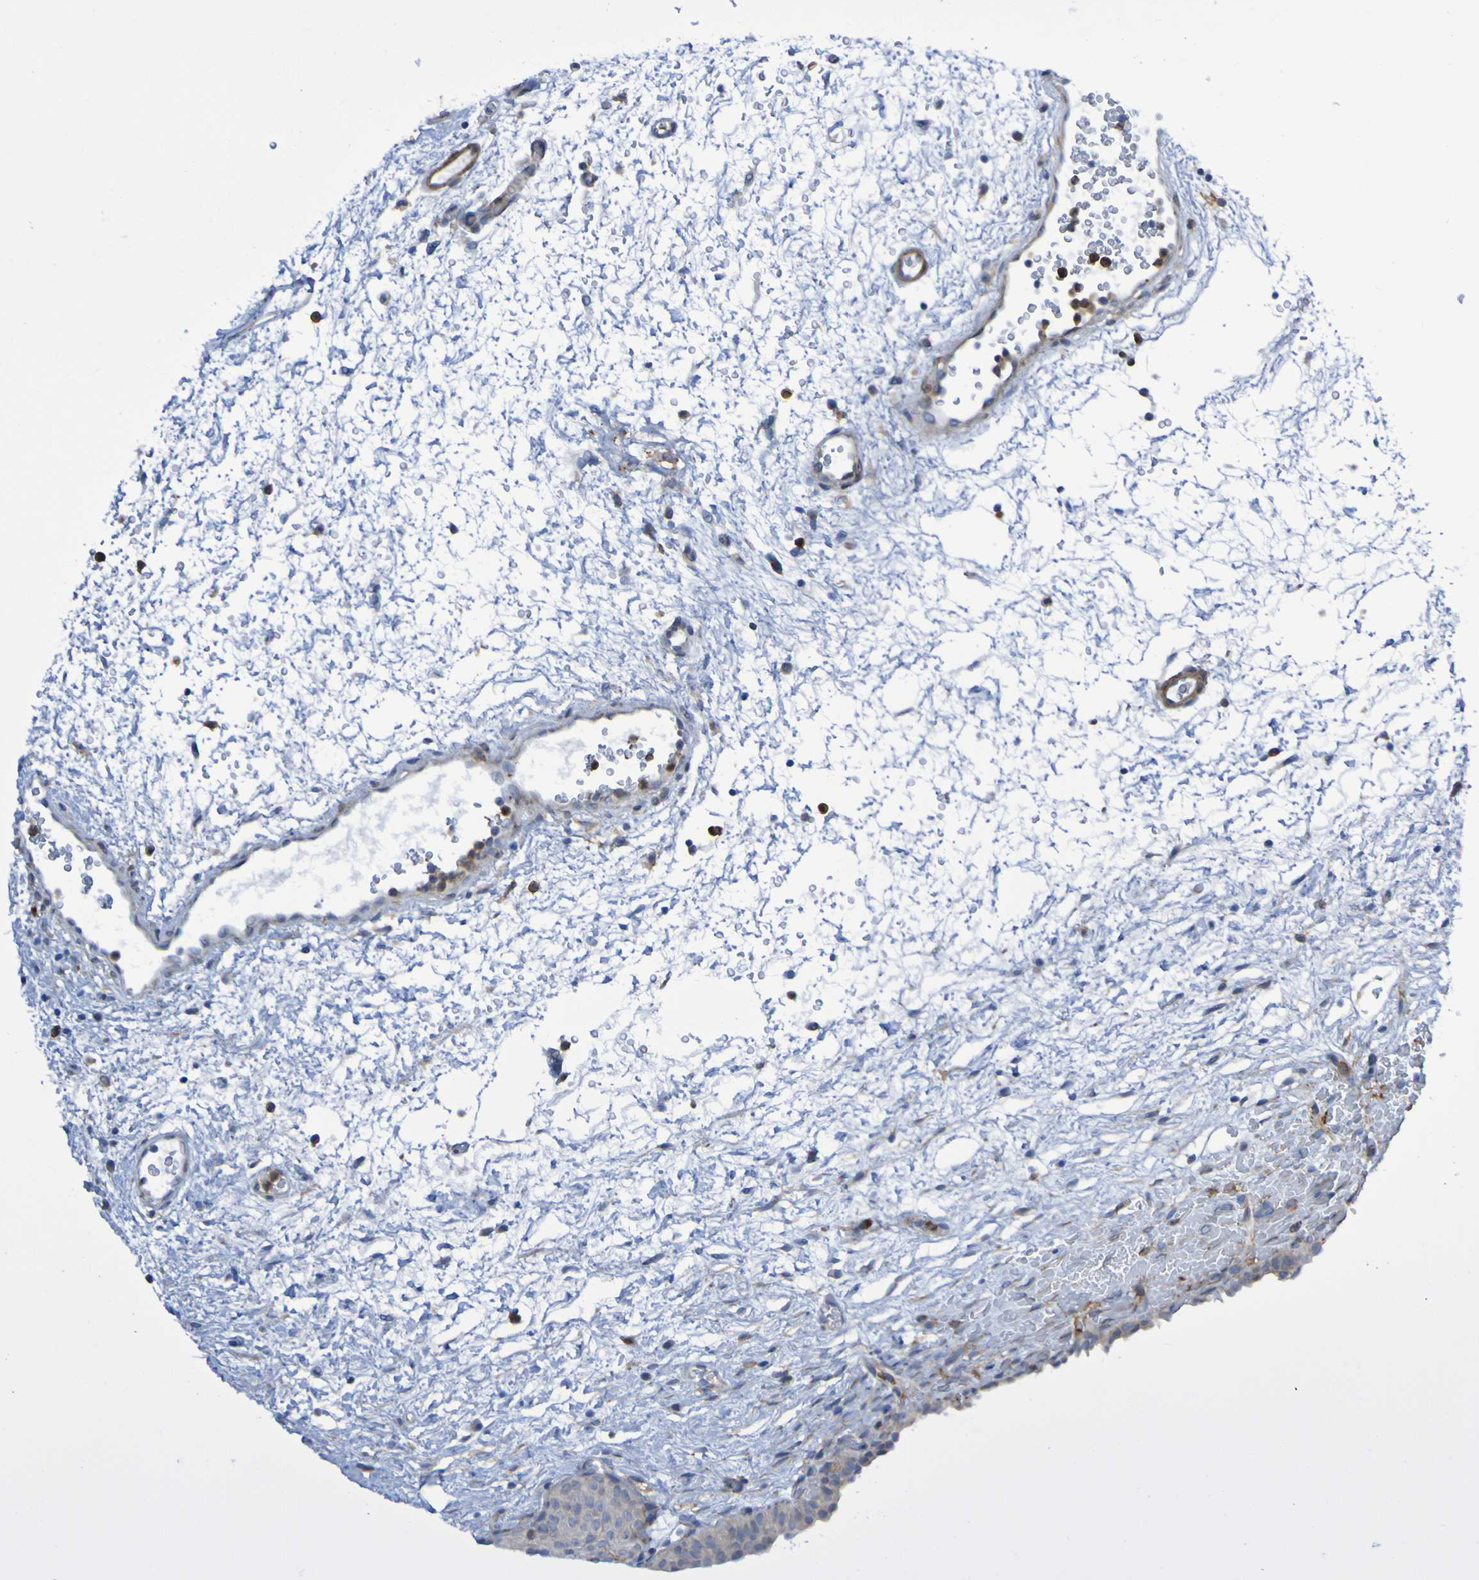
{"staining": {"intensity": "moderate", "quantity": "<25%", "location": "cytoplasmic/membranous"}, "tissue": "urinary bladder", "cell_type": "Urothelial cells", "image_type": "normal", "snomed": [{"axis": "morphology", "description": "Normal tissue, NOS"}, {"axis": "topography", "description": "Urinary bladder"}], "caption": "Human urinary bladder stained with a brown dye exhibits moderate cytoplasmic/membranous positive staining in about <25% of urothelial cells.", "gene": "SCRG1", "patient": {"sex": "male", "age": 46}}